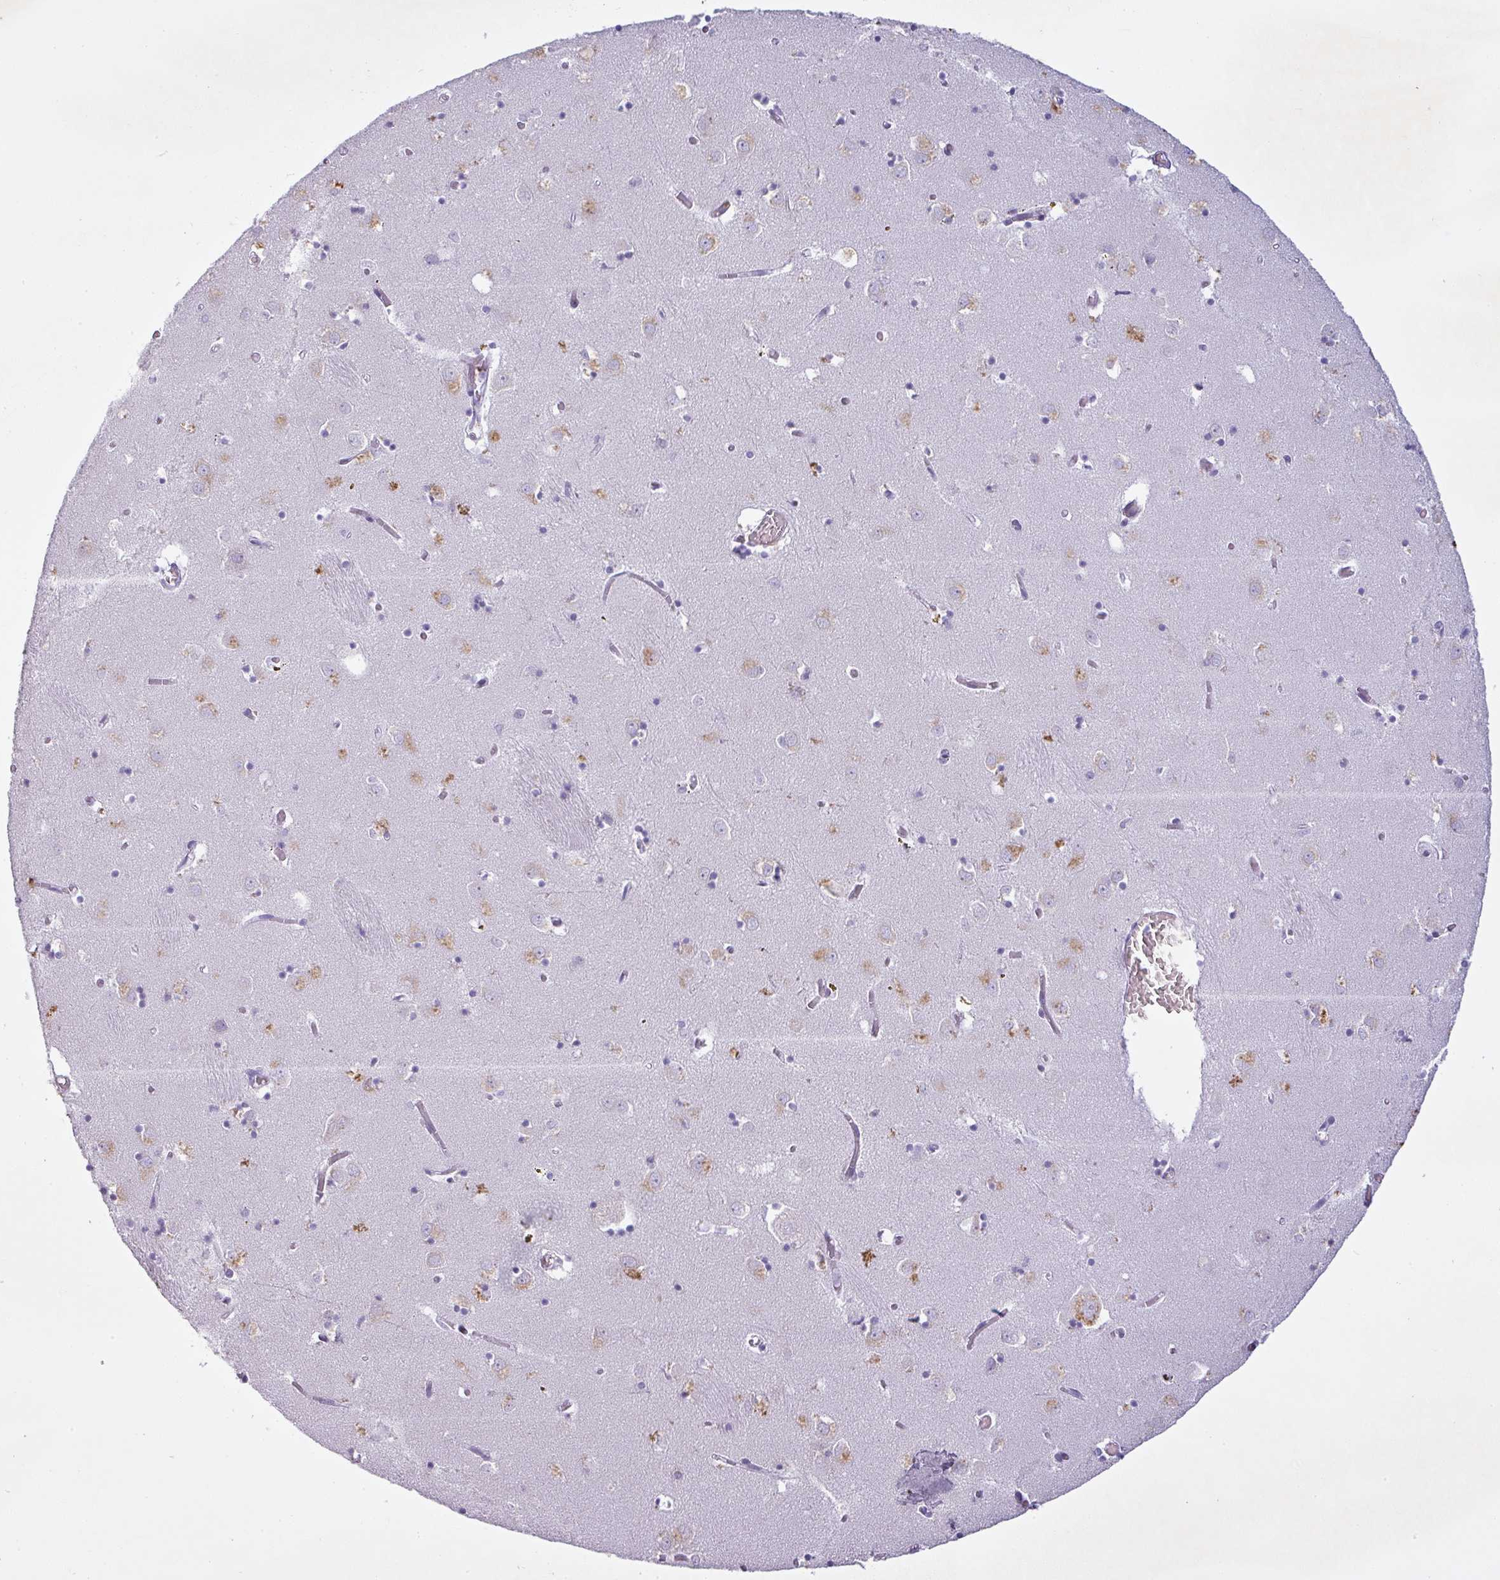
{"staining": {"intensity": "negative", "quantity": "none", "location": "none"}, "tissue": "caudate", "cell_type": "Glial cells", "image_type": "normal", "snomed": [{"axis": "morphology", "description": "Normal tissue, NOS"}, {"axis": "topography", "description": "Lateral ventricle wall"}], "caption": "DAB immunohistochemical staining of normal human caudate exhibits no significant staining in glial cells. (Stains: DAB (3,3'-diaminobenzidine) IHC with hematoxylin counter stain, Microscopy: brightfield microscopy at high magnification).", "gene": "PGA3", "patient": {"sex": "male", "age": 70}}